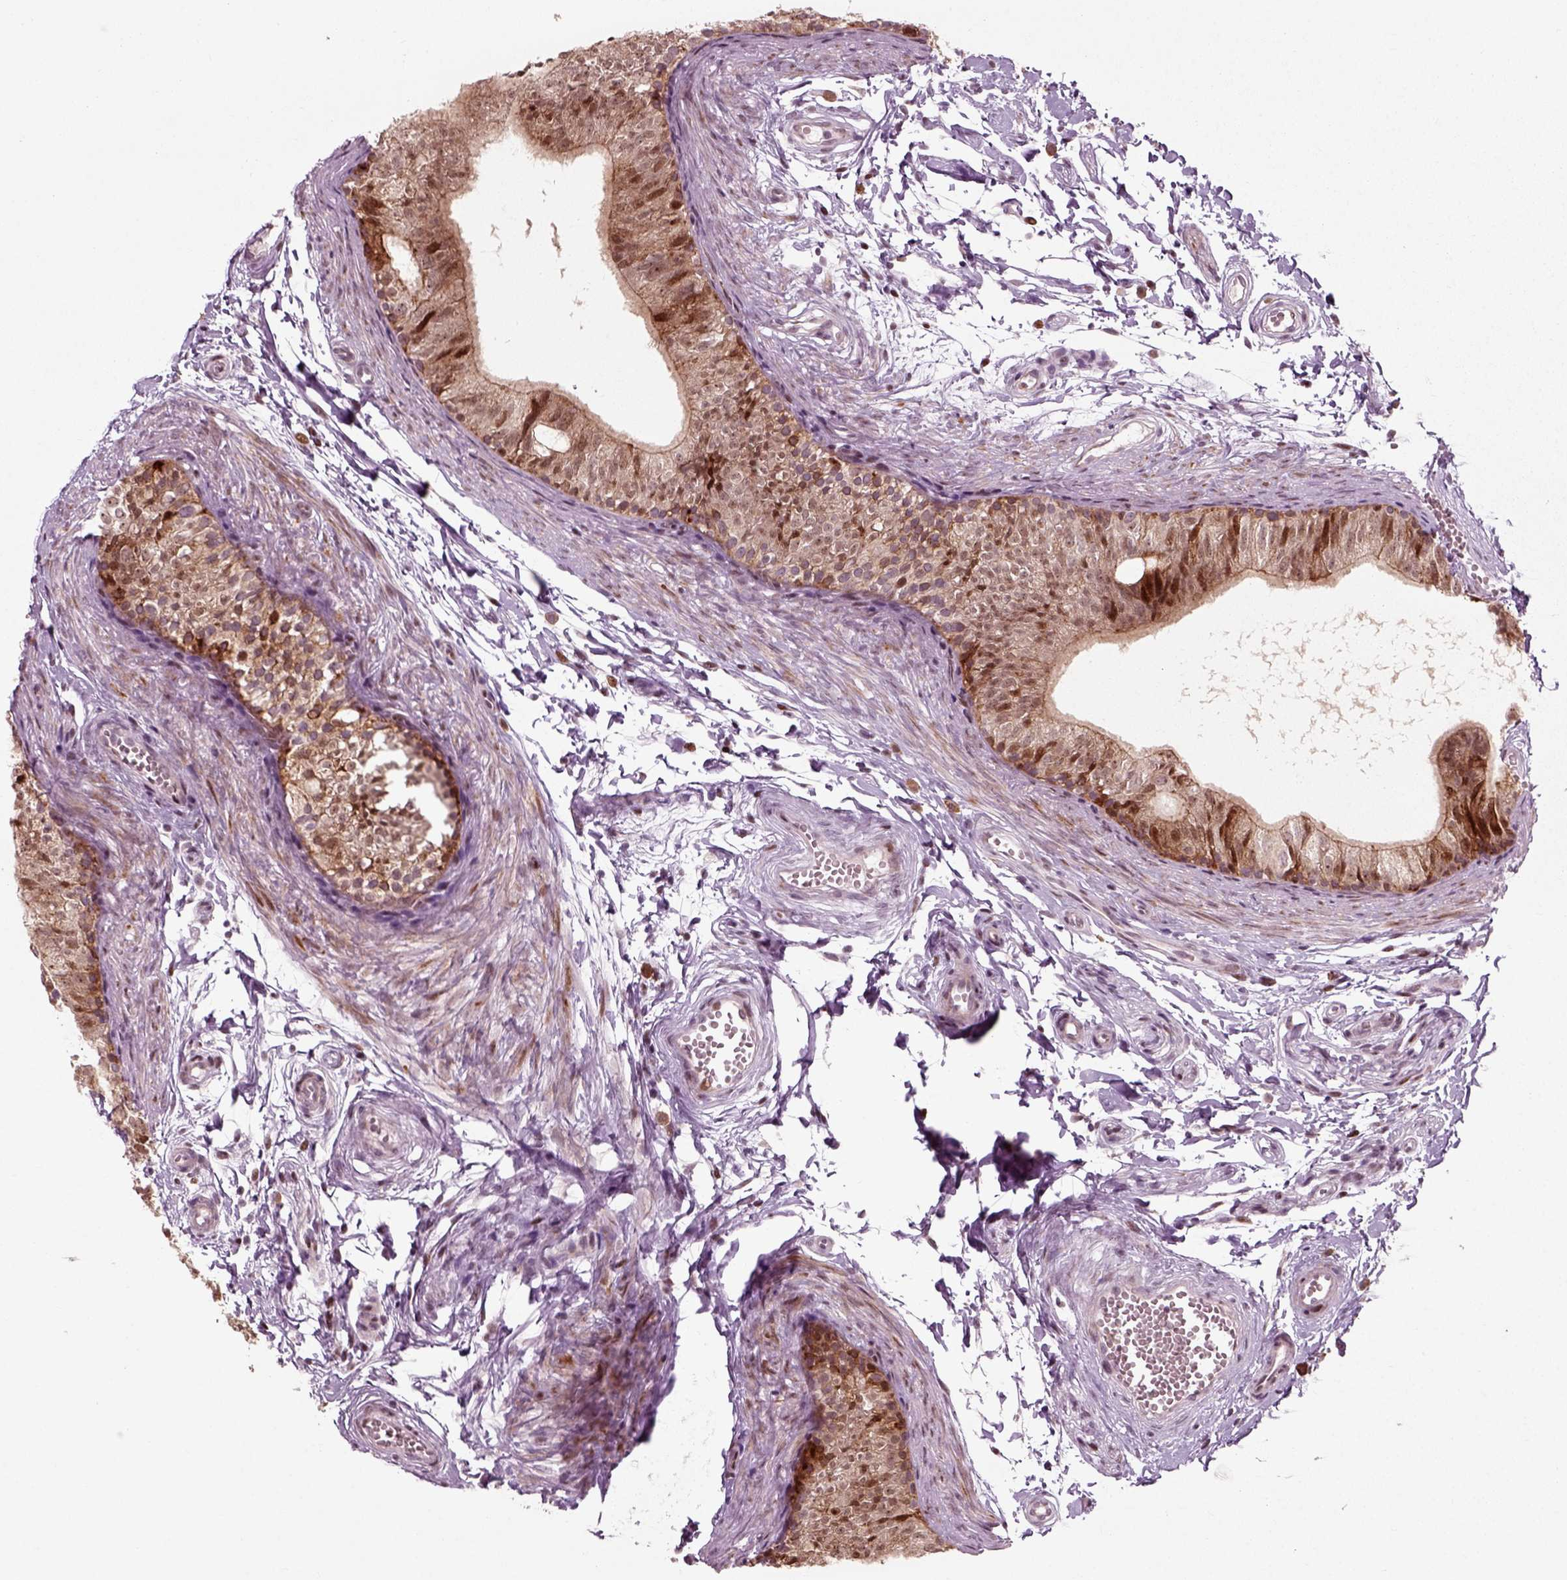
{"staining": {"intensity": "strong", "quantity": "25%-75%", "location": "cytoplasmic/membranous,nuclear"}, "tissue": "epididymis", "cell_type": "Glandular cells", "image_type": "normal", "snomed": [{"axis": "morphology", "description": "Normal tissue, NOS"}, {"axis": "topography", "description": "Epididymis"}], "caption": "Immunohistochemical staining of unremarkable human epididymis exhibits high levels of strong cytoplasmic/membranous,nuclear expression in approximately 25%-75% of glandular cells.", "gene": "CDC14A", "patient": {"sex": "male", "age": 22}}